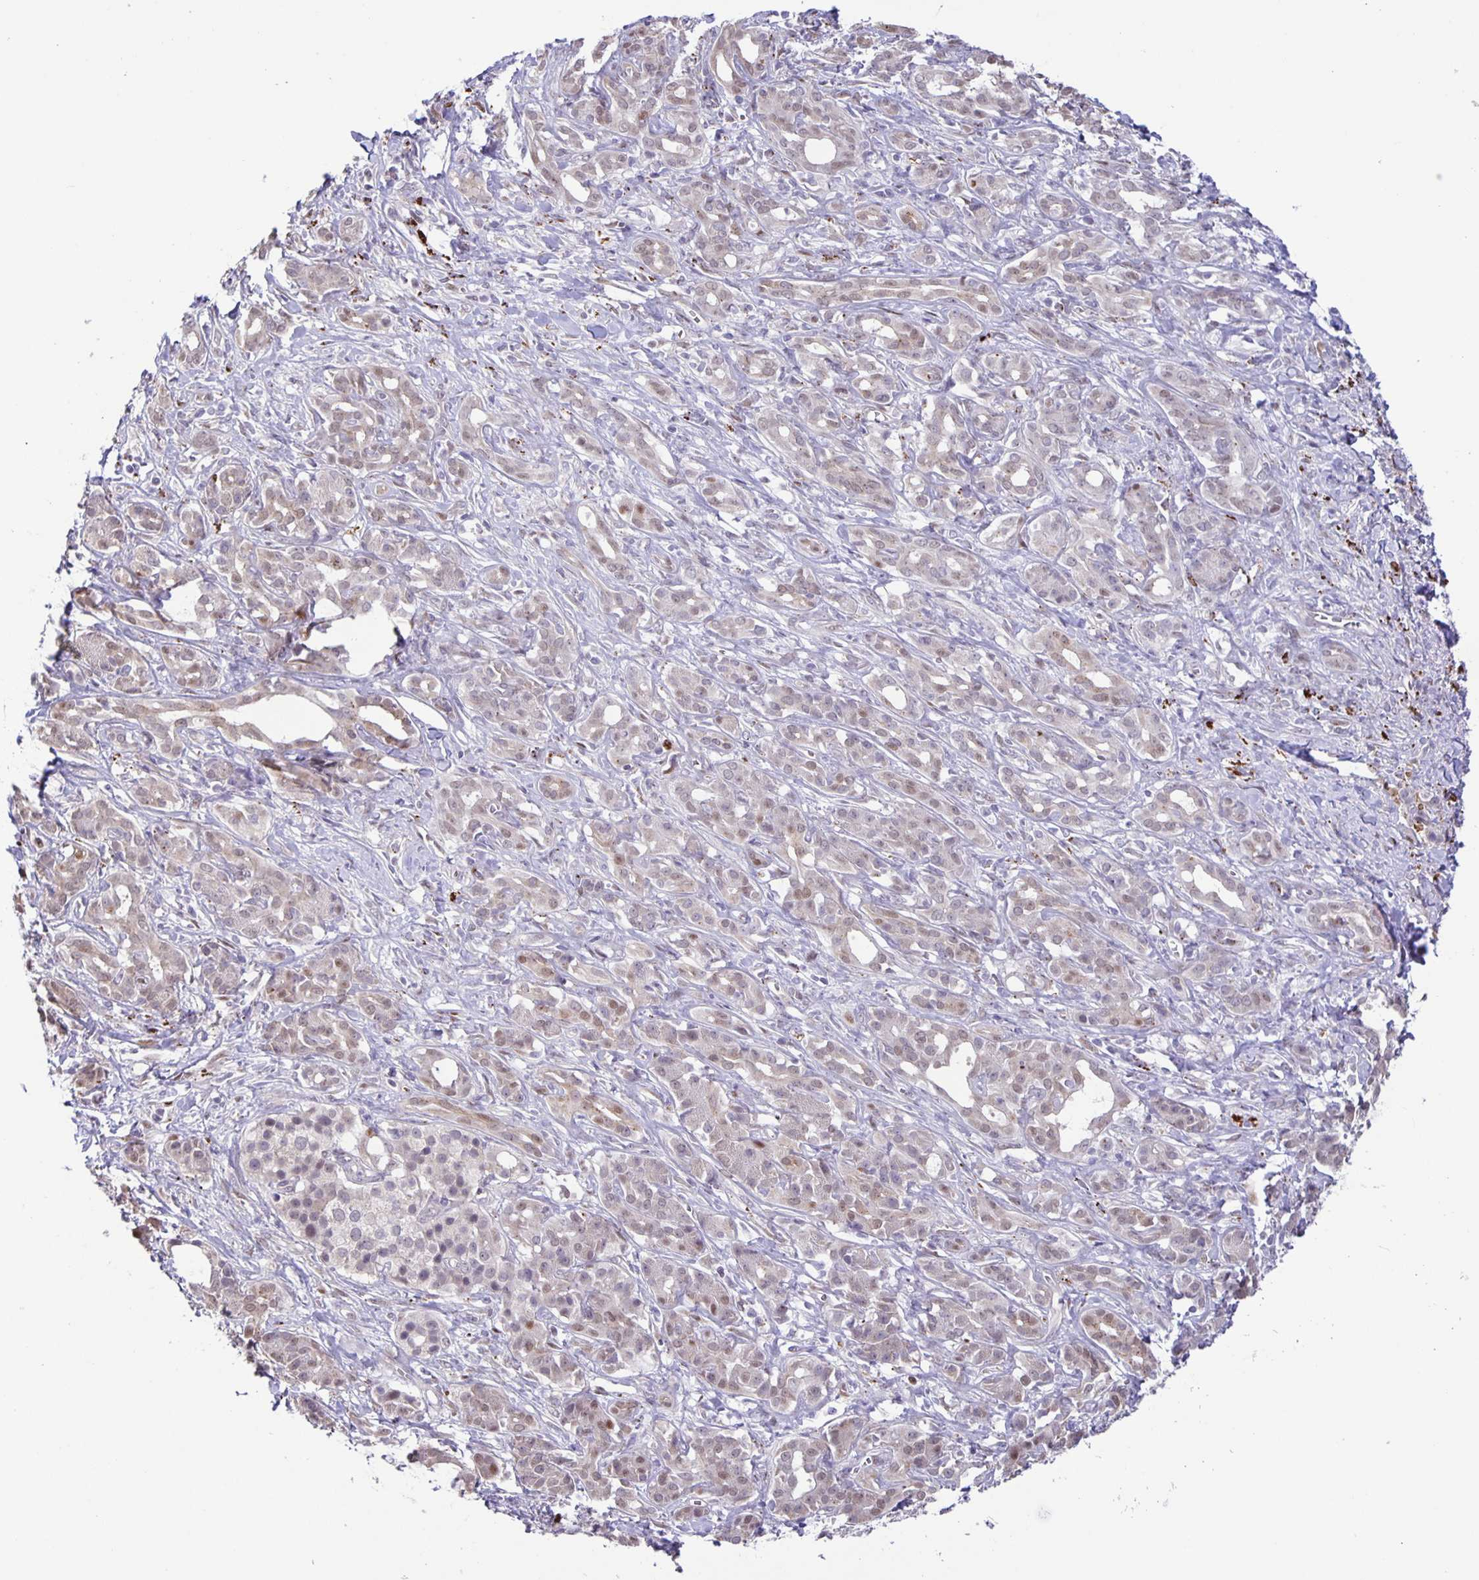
{"staining": {"intensity": "weak", "quantity": "25%-75%", "location": "nuclear"}, "tissue": "pancreatic cancer", "cell_type": "Tumor cells", "image_type": "cancer", "snomed": [{"axis": "morphology", "description": "Adenocarcinoma, NOS"}, {"axis": "topography", "description": "Pancreas"}], "caption": "Weak nuclear staining is identified in approximately 25%-75% of tumor cells in pancreatic cancer. Nuclei are stained in blue.", "gene": "MAPK12", "patient": {"sex": "male", "age": 61}}